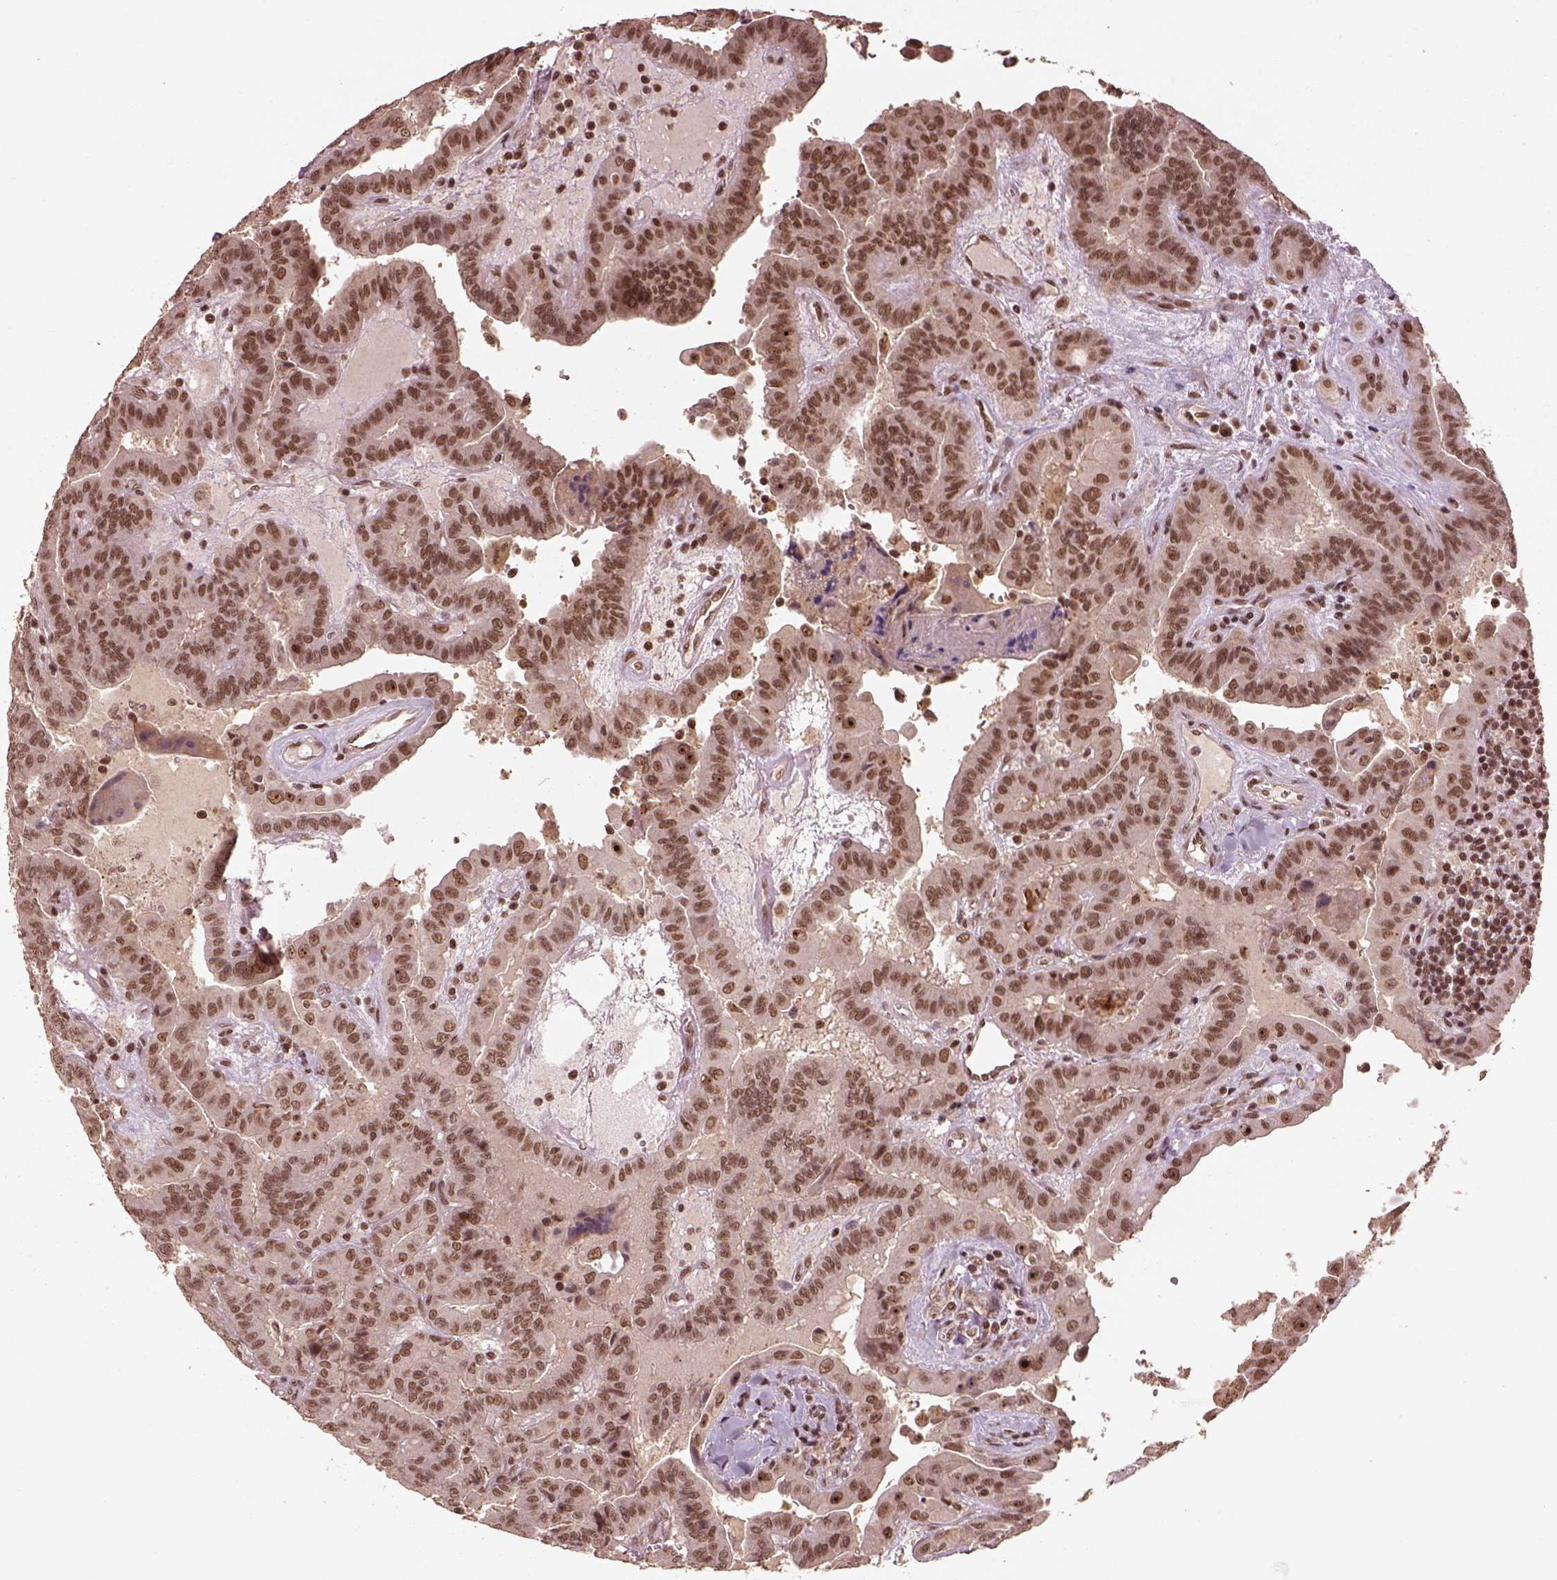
{"staining": {"intensity": "moderate", "quantity": ">75%", "location": "nuclear"}, "tissue": "thyroid cancer", "cell_type": "Tumor cells", "image_type": "cancer", "snomed": [{"axis": "morphology", "description": "Papillary adenocarcinoma, NOS"}, {"axis": "topography", "description": "Thyroid gland"}], "caption": "Human papillary adenocarcinoma (thyroid) stained for a protein (brown) reveals moderate nuclear positive staining in approximately >75% of tumor cells.", "gene": "BRD9", "patient": {"sex": "female", "age": 37}}